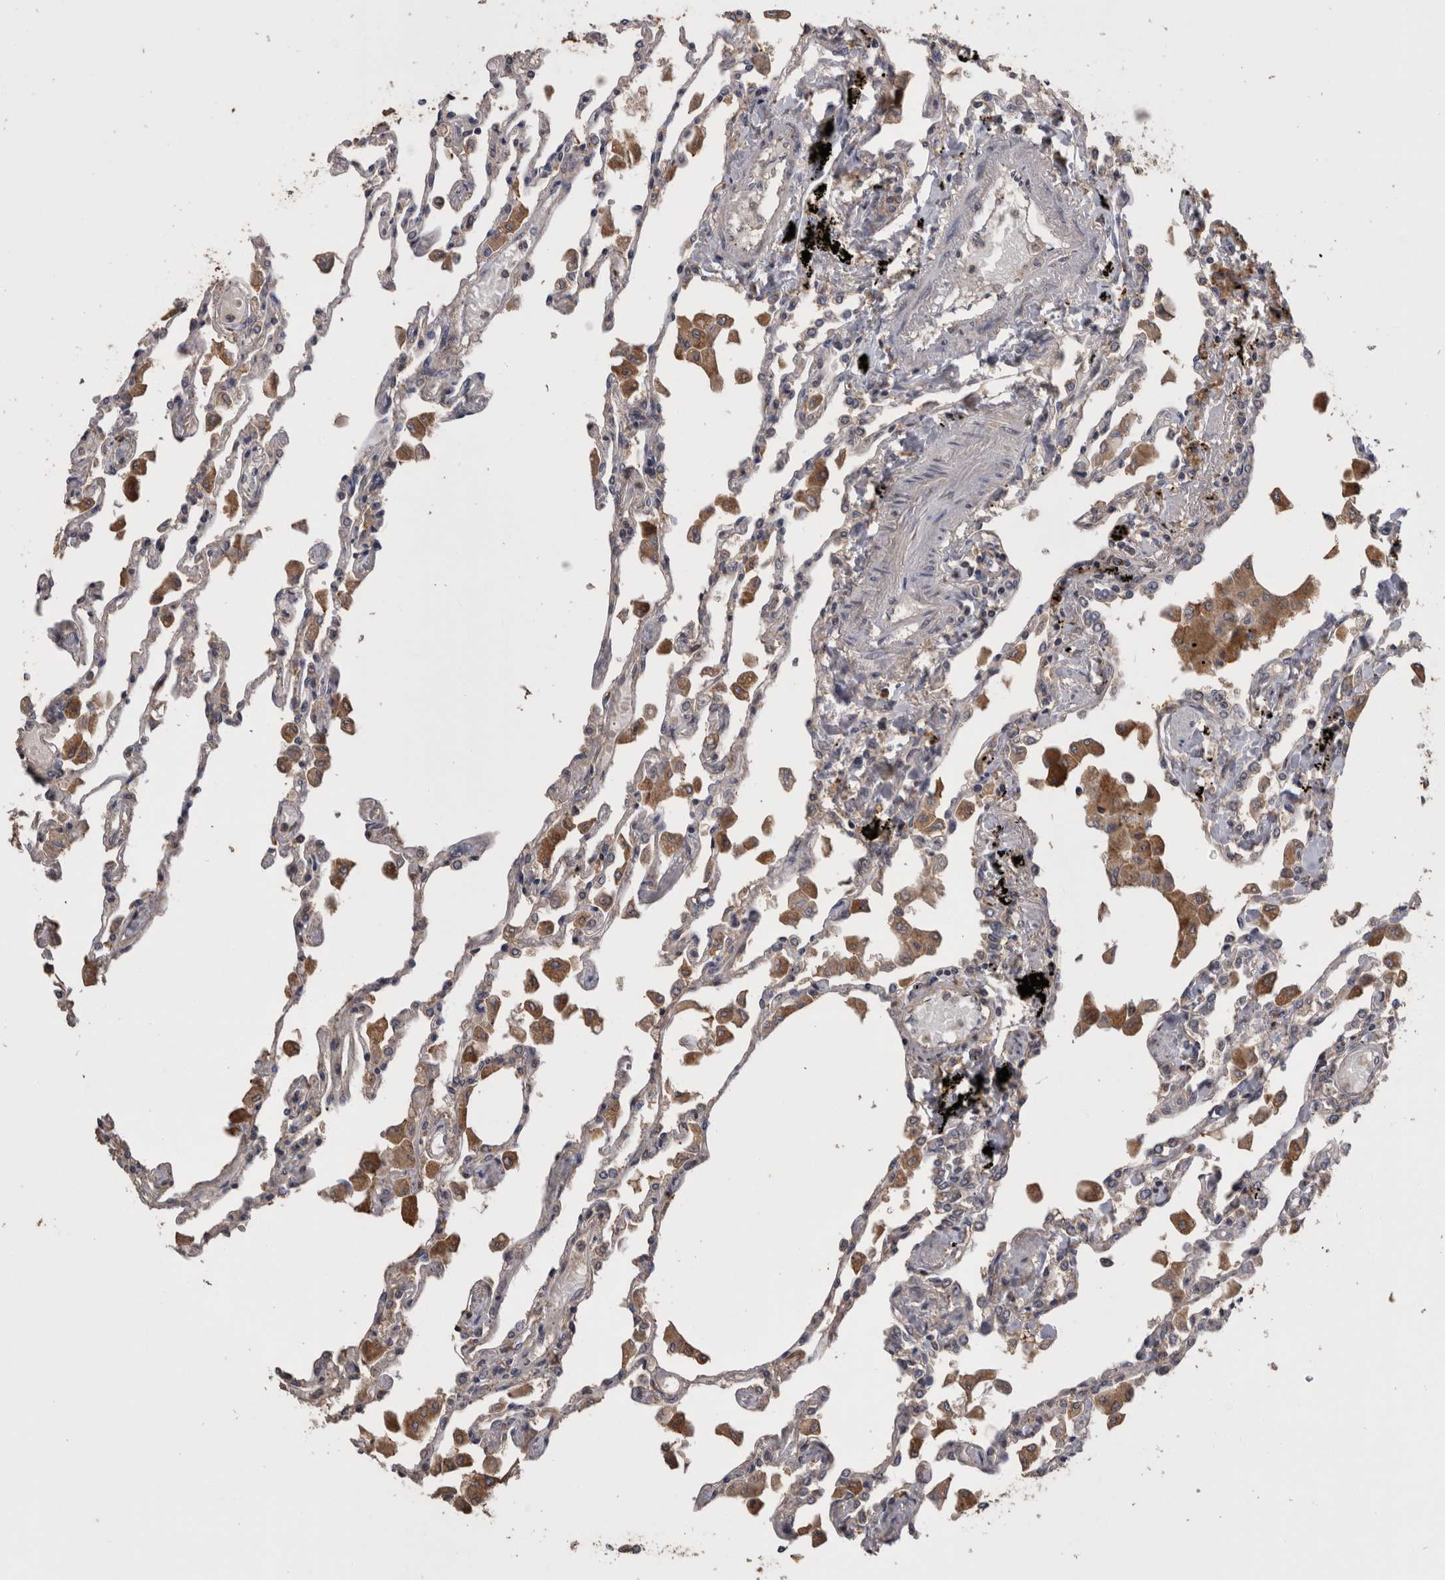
{"staining": {"intensity": "weak", "quantity": "<25%", "location": "cytoplasmic/membranous"}, "tissue": "lung", "cell_type": "Alveolar cells", "image_type": "normal", "snomed": [{"axis": "morphology", "description": "Normal tissue, NOS"}, {"axis": "topography", "description": "Bronchus"}, {"axis": "topography", "description": "Lung"}], "caption": "Alveolar cells are negative for brown protein staining in unremarkable lung. (DAB IHC visualized using brightfield microscopy, high magnification).", "gene": "ANXA13", "patient": {"sex": "female", "age": 49}}